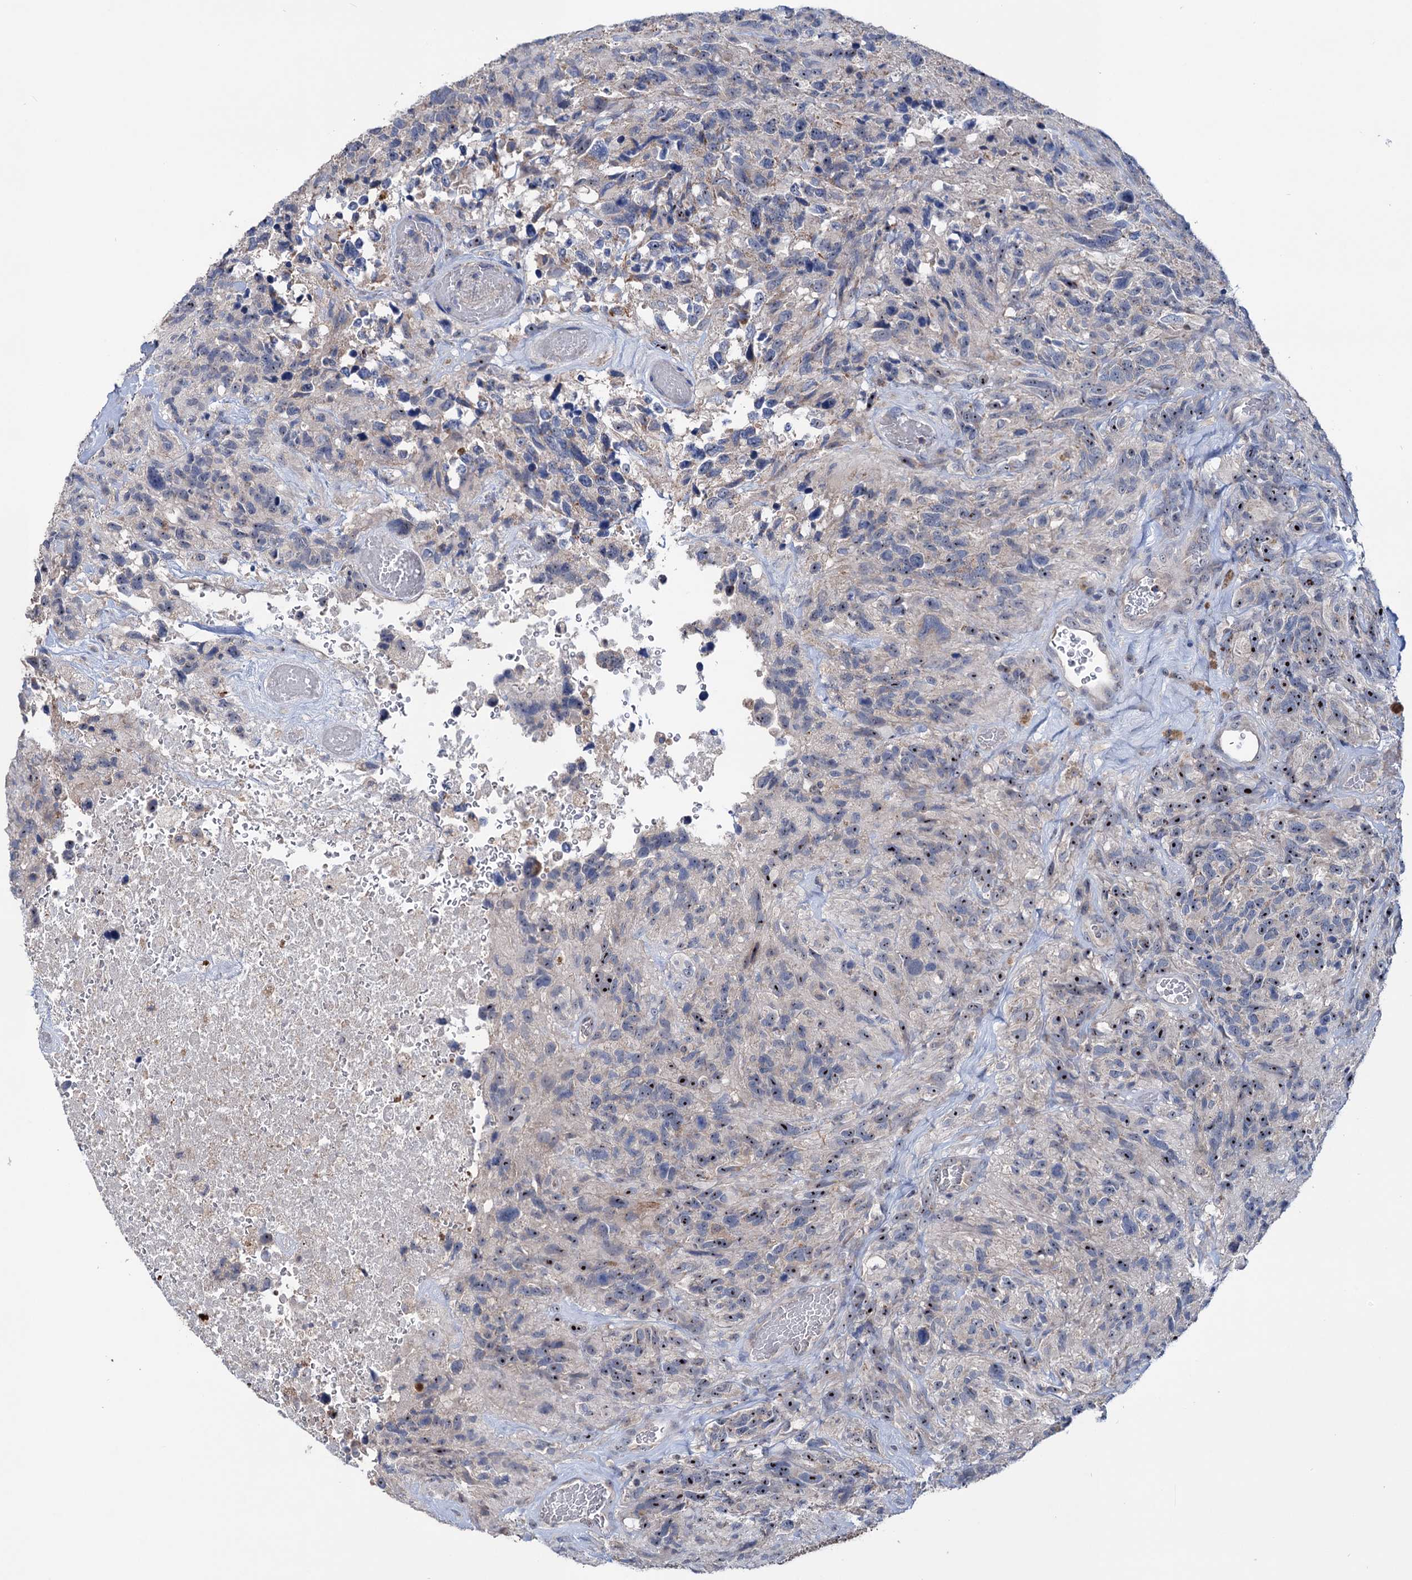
{"staining": {"intensity": "strong", "quantity": "<25%", "location": "nuclear"}, "tissue": "glioma", "cell_type": "Tumor cells", "image_type": "cancer", "snomed": [{"axis": "morphology", "description": "Glioma, malignant, High grade"}, {"axis": "topography", "description": "Brain"}], "caption": "There is medium levels of strong nuclear staining in tumor cells of glioma, as demonstrated by immunohistochemical staining (brown color).", "gene": "HTR3B", "patient": {"sex": "male", "age": 69}}